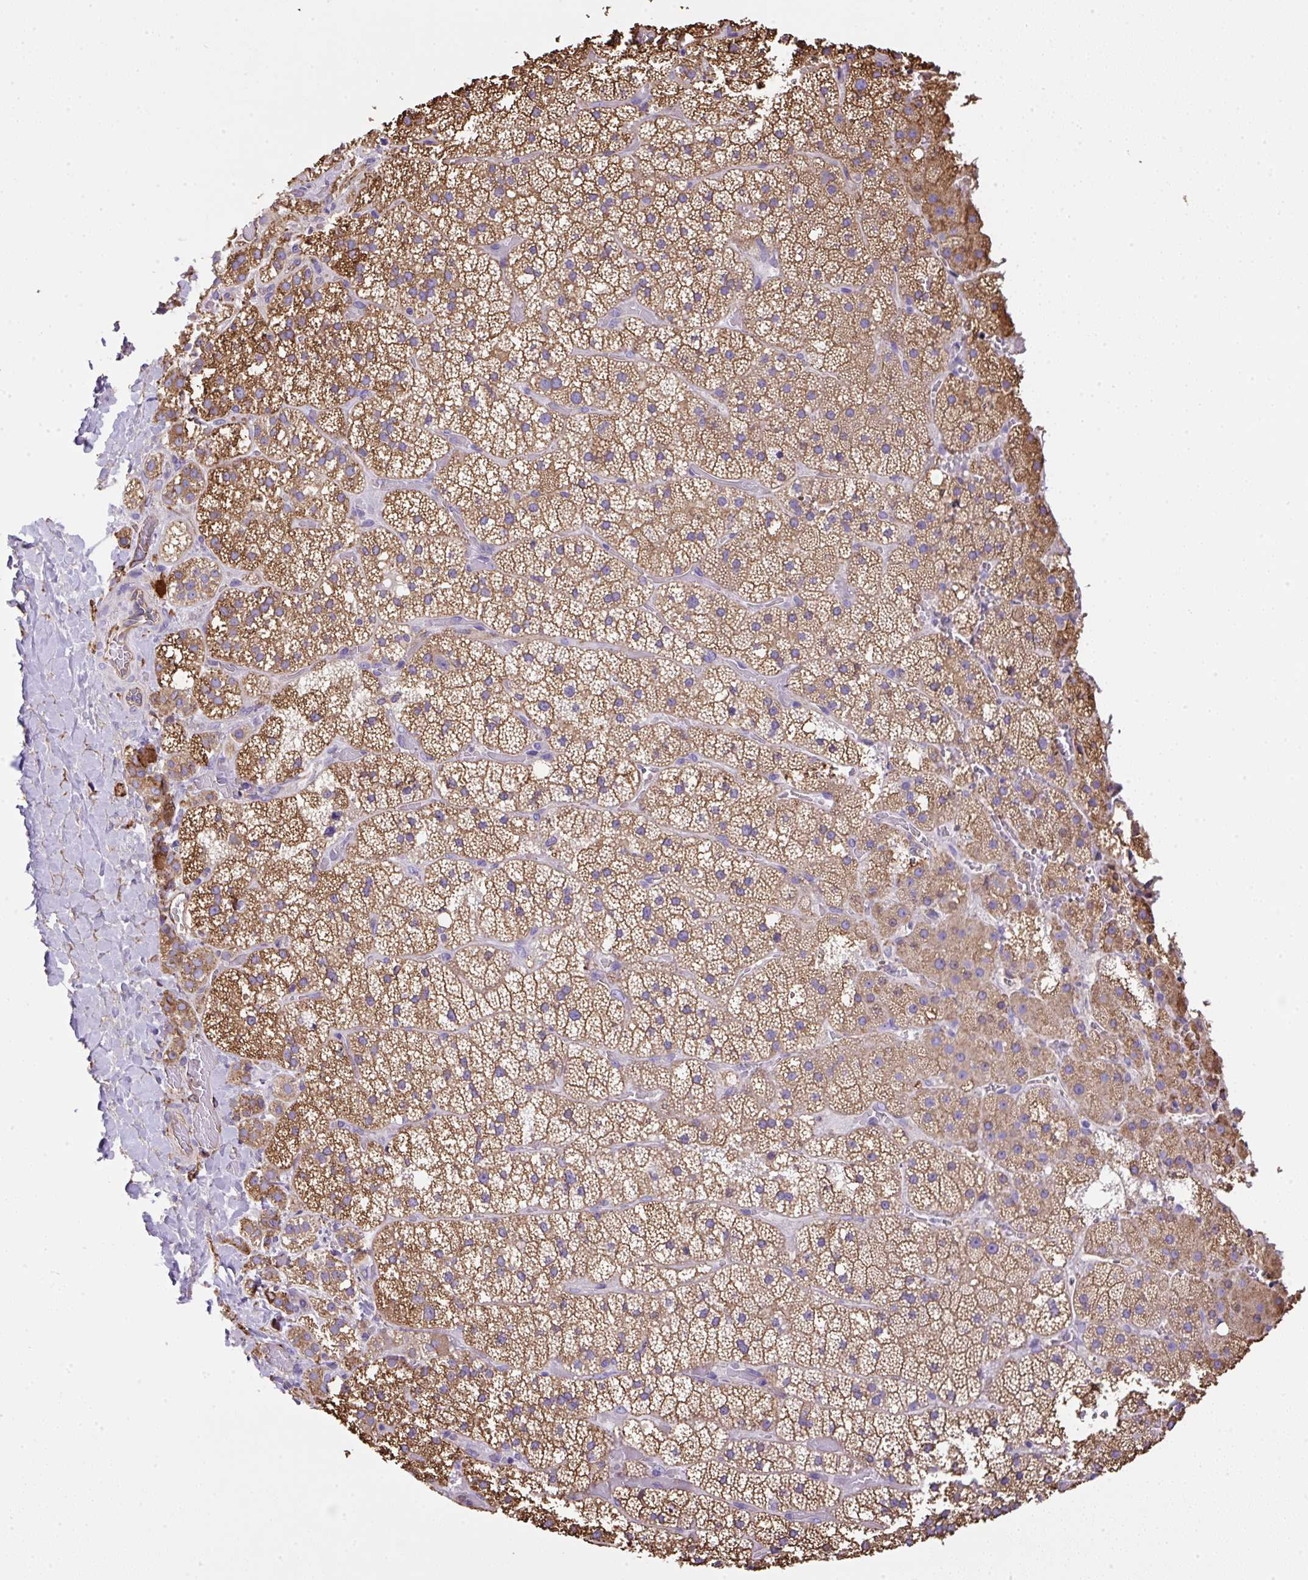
{"staining": {"intensity": "moderate", "quantity": ">75%", "location": "cytoplasmic/membranous"}, "tissue": "adrenal gland", "cell_type": "Glandular cells", "image_type": "normal", "snomed": [{"axis": "morphology", "description": "Normal tissue, NOS"}, {"axis": "topography", "description": "Adrenal gland"}], "caption": "Adrenal gland stained with a brown dye exhibits moderate cytoplasmic/membranous positive positivity in about >75% of glandular cells.", "gene": "MAGEB5", "patient": {"sex": "male", "age": 53}}